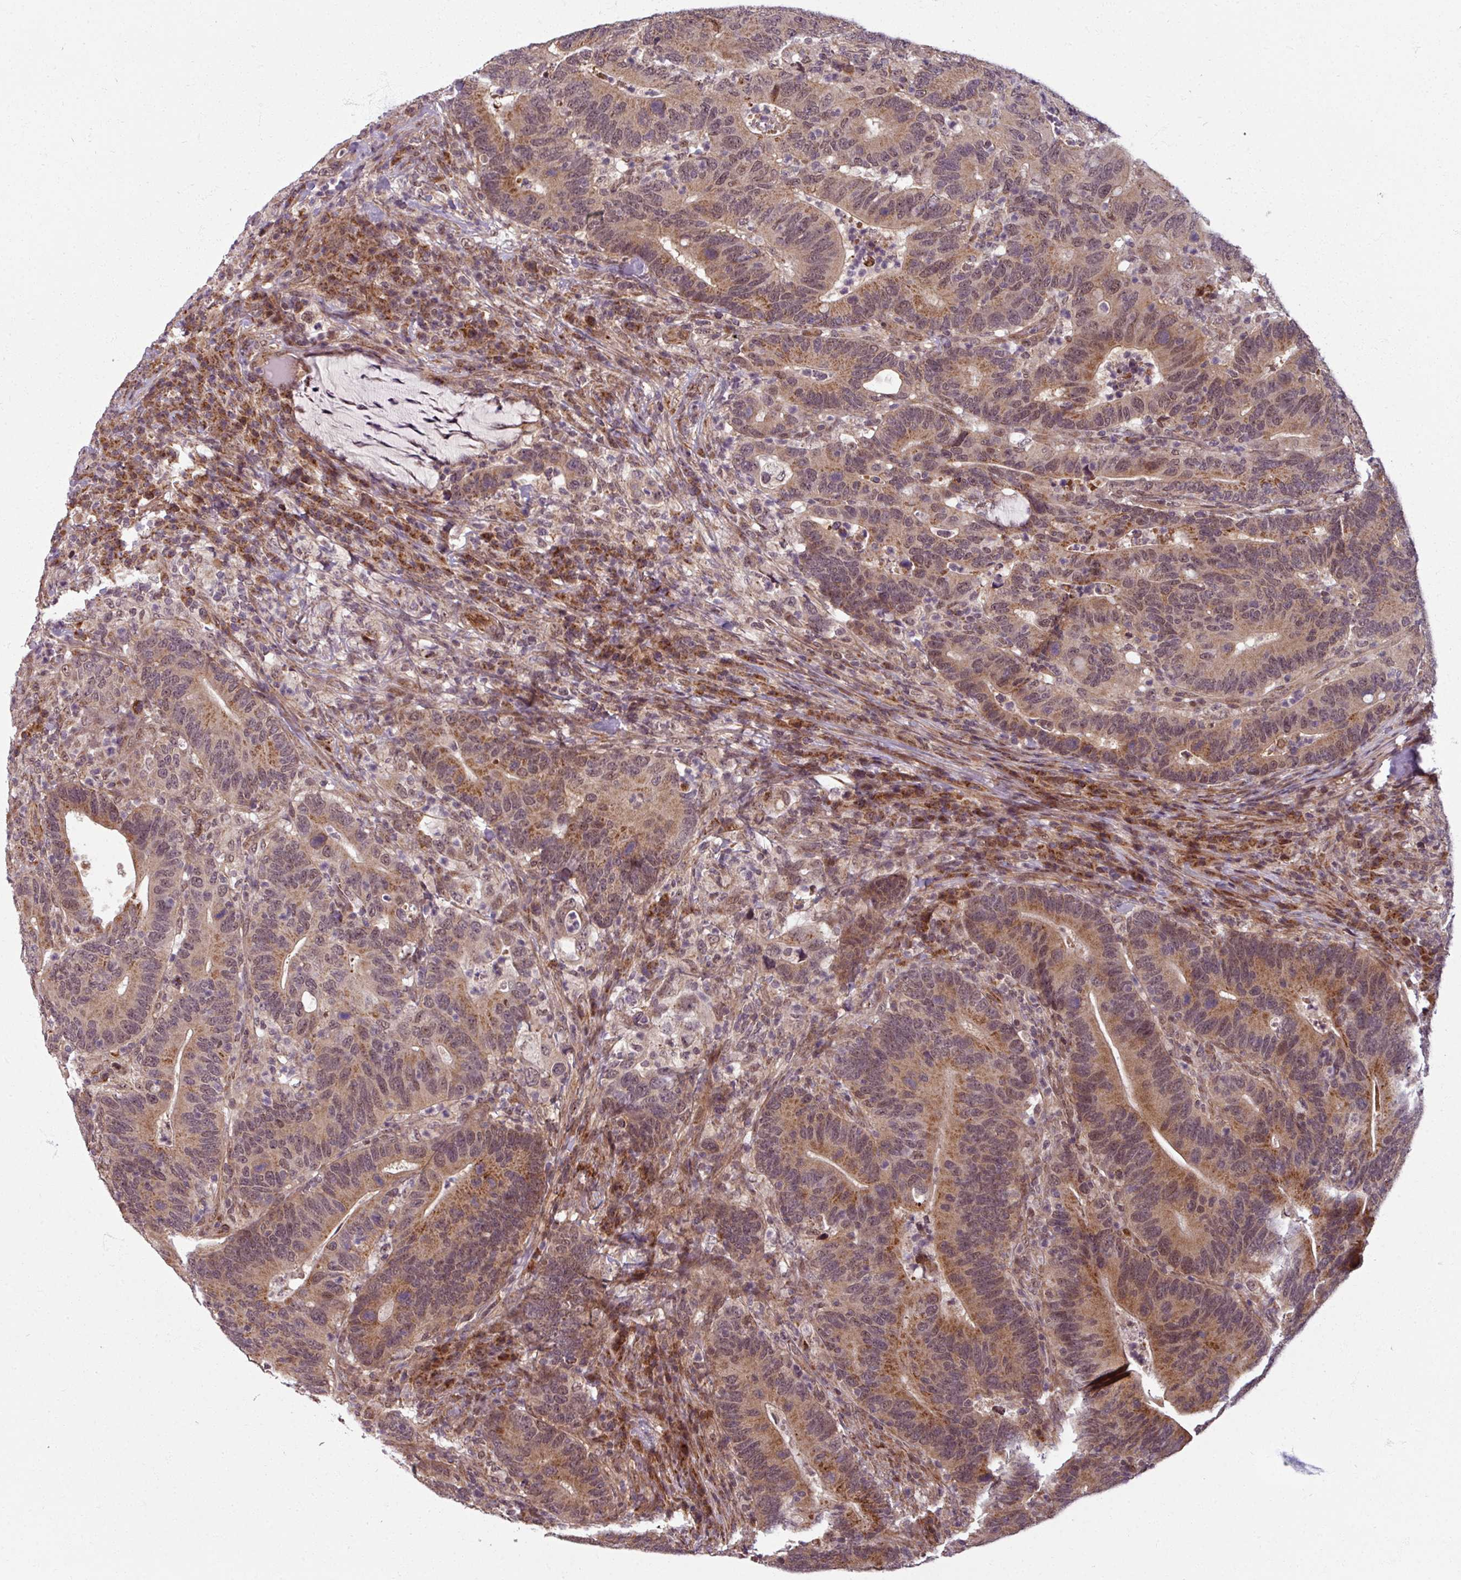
{"staining": {"intensity": "moderate", "quantity": ">75%", "location": "cytoplasmic/membranous,nuclear"}, "tissue": "colorectal cancer", "cell_type": "Tumor cells", "image_type": "cancer", "snomed": [{"axis": "morphology", "description": "Adenocarcinoma, NOS"}, {"axis": "topography", "description": "Colon"}], "caption": "Colorectal adenocarcinoma was stained to show a protein in brown. There is medium levels of moderate cytoplasmic/membranous and nuclear expression in about >75% of tumor cells. (DAB (3,3'-diaminobenzidine) = brown stain, brightfield microscopy at high magnification).", "gene": "SWI5", "patient": {"sex": "female", "age": 66}}